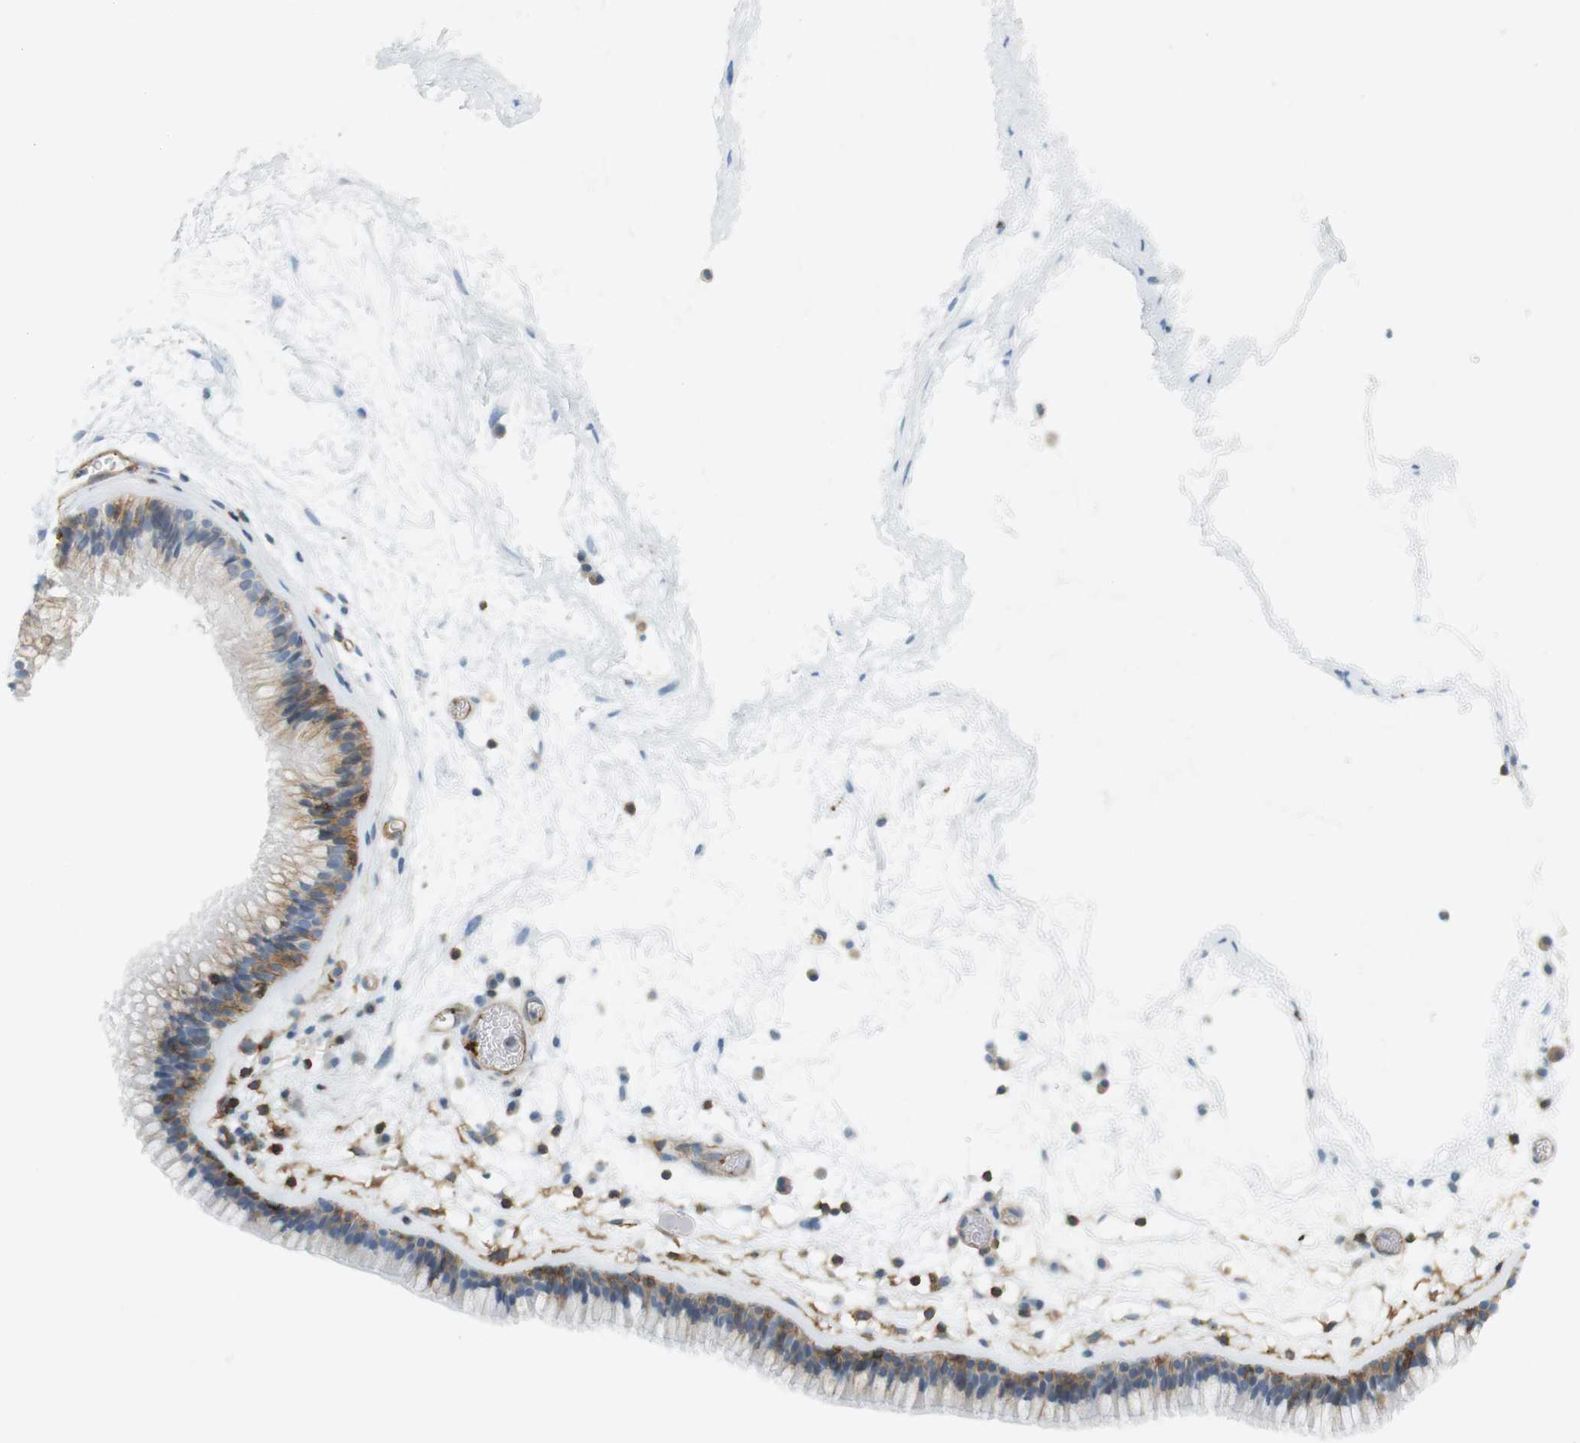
{"staining": {"intensity": "moderate", "quantity": "25%-75%", "location": "cytoplasmic/membranous"}, "tissue": "nasopharynx", "cell_type": "Respiratory epithelial cells", "image_type": "normal", "snomed": [{"axis": "morphology", "description": "Normal tissue, NOS"}, {"axis": "morphology", "description": "Inflammation, NOS"}, {"axis": "topography", "description": "Nasopharynx"}], "caption": "Immunohistochemistry histopathology image of normal nasopharynx: human nasopharynx stained using immunohistochemistry displays medium levels of moderate protein expression localized specifically in the cytoplasmic/membranous of respiratory epithelial cells, appearing as a cytoplasmic/membranous brown color.", "gene": "F2R", "patient": {"sex": "male", "age": 48}}